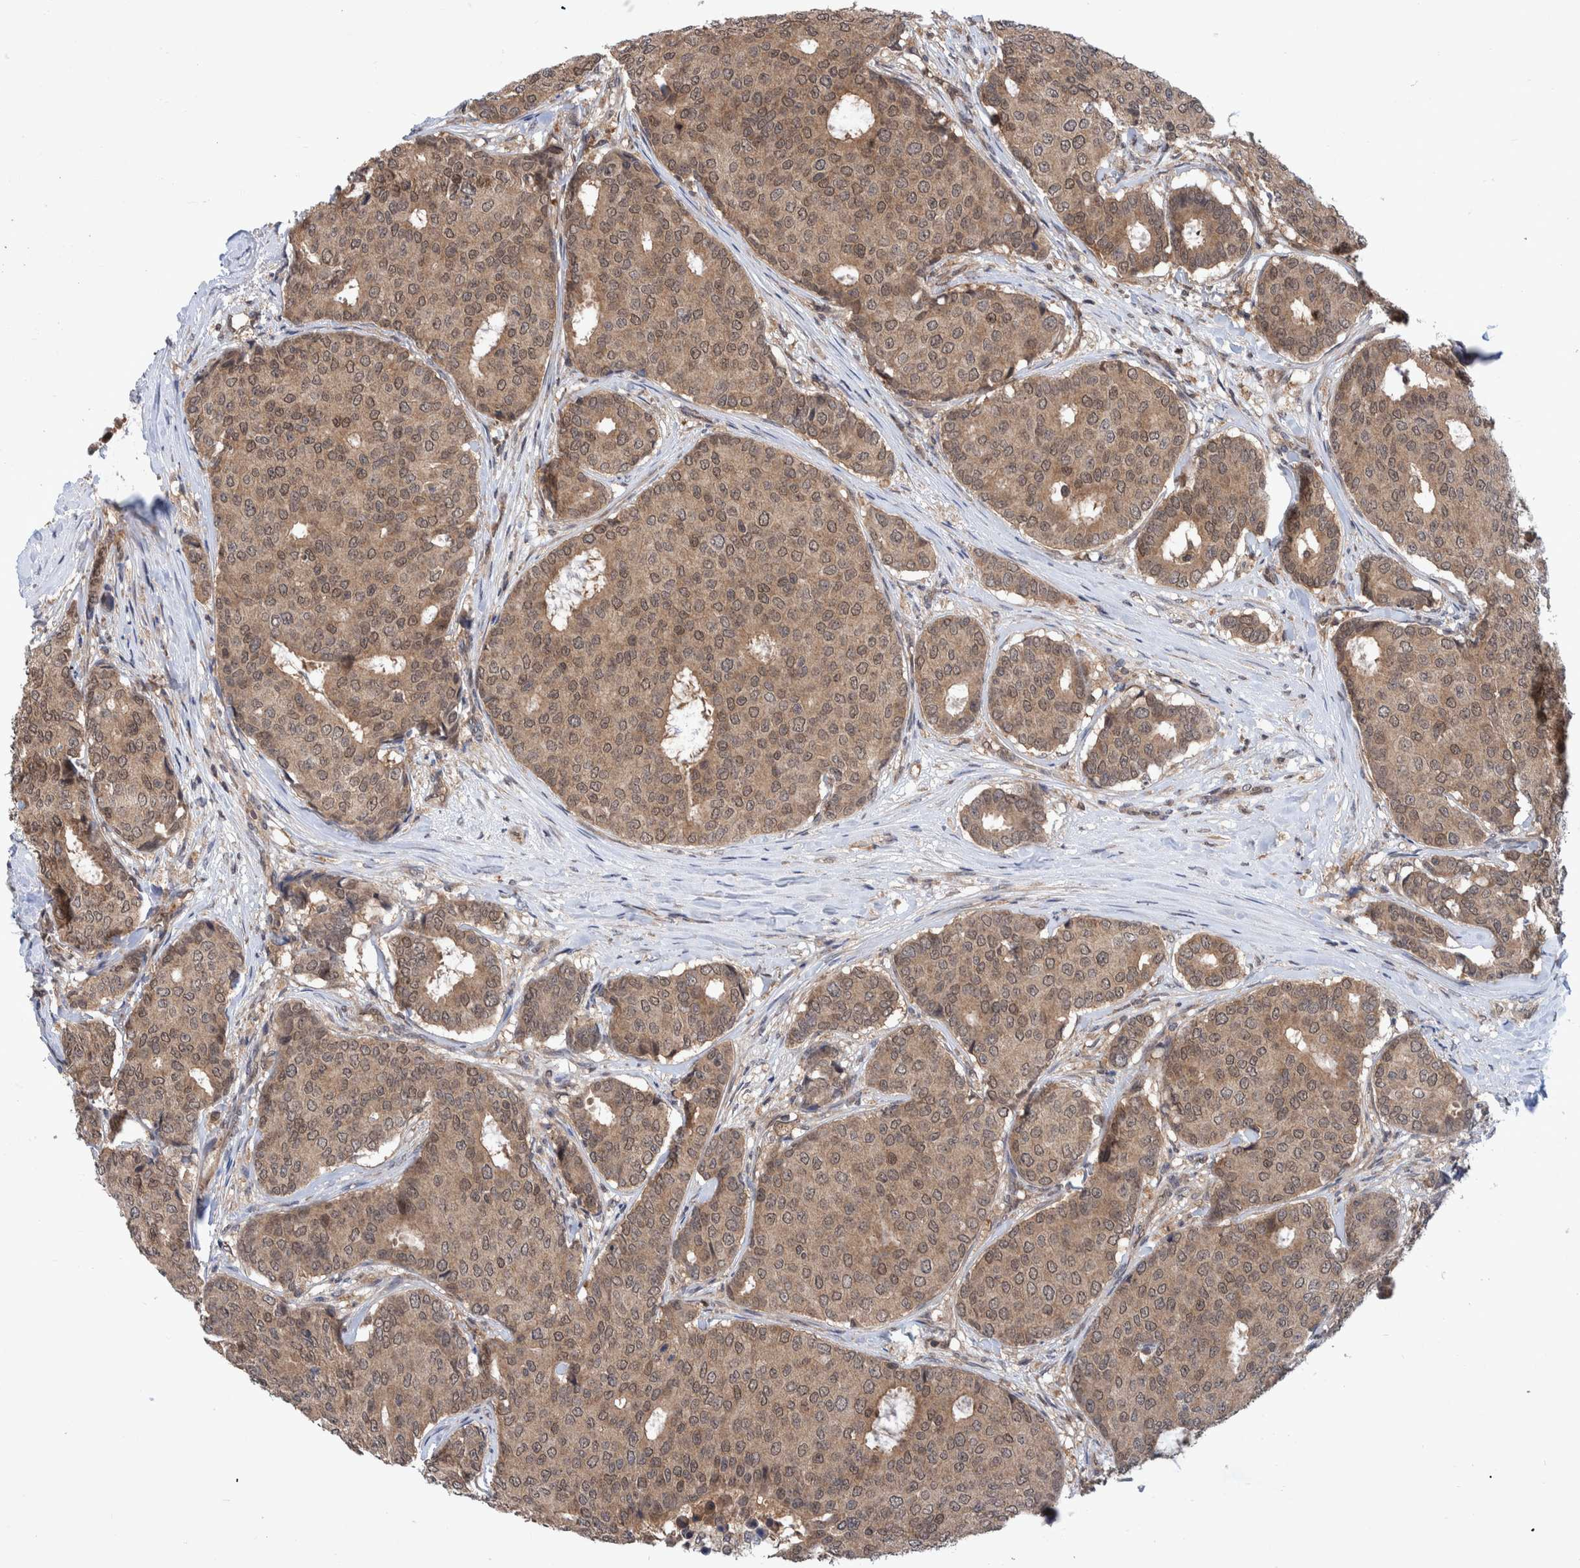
{"staining": {"intensity": "weak", "quantity": ">75%", "location": "cytoplasmic/membranous,nuclear"}, "tissue": "breast cancer", "cell_type": "Tumor cells", "image_type": "cancer", "snomed": [{"axis": "morphology", "description": "Duct carcinoma"}, {"axis": "topography", "description": "Breast"}], "caption": "Weak cytoplasmic/membranous and nuclear staining for a protein is present in approximately >75% of tumor cells of breast intraductal carcinoma using immunohistochemistry.", "gene": "PLPBP", "patient": {"sex": "female", "age": 75}}